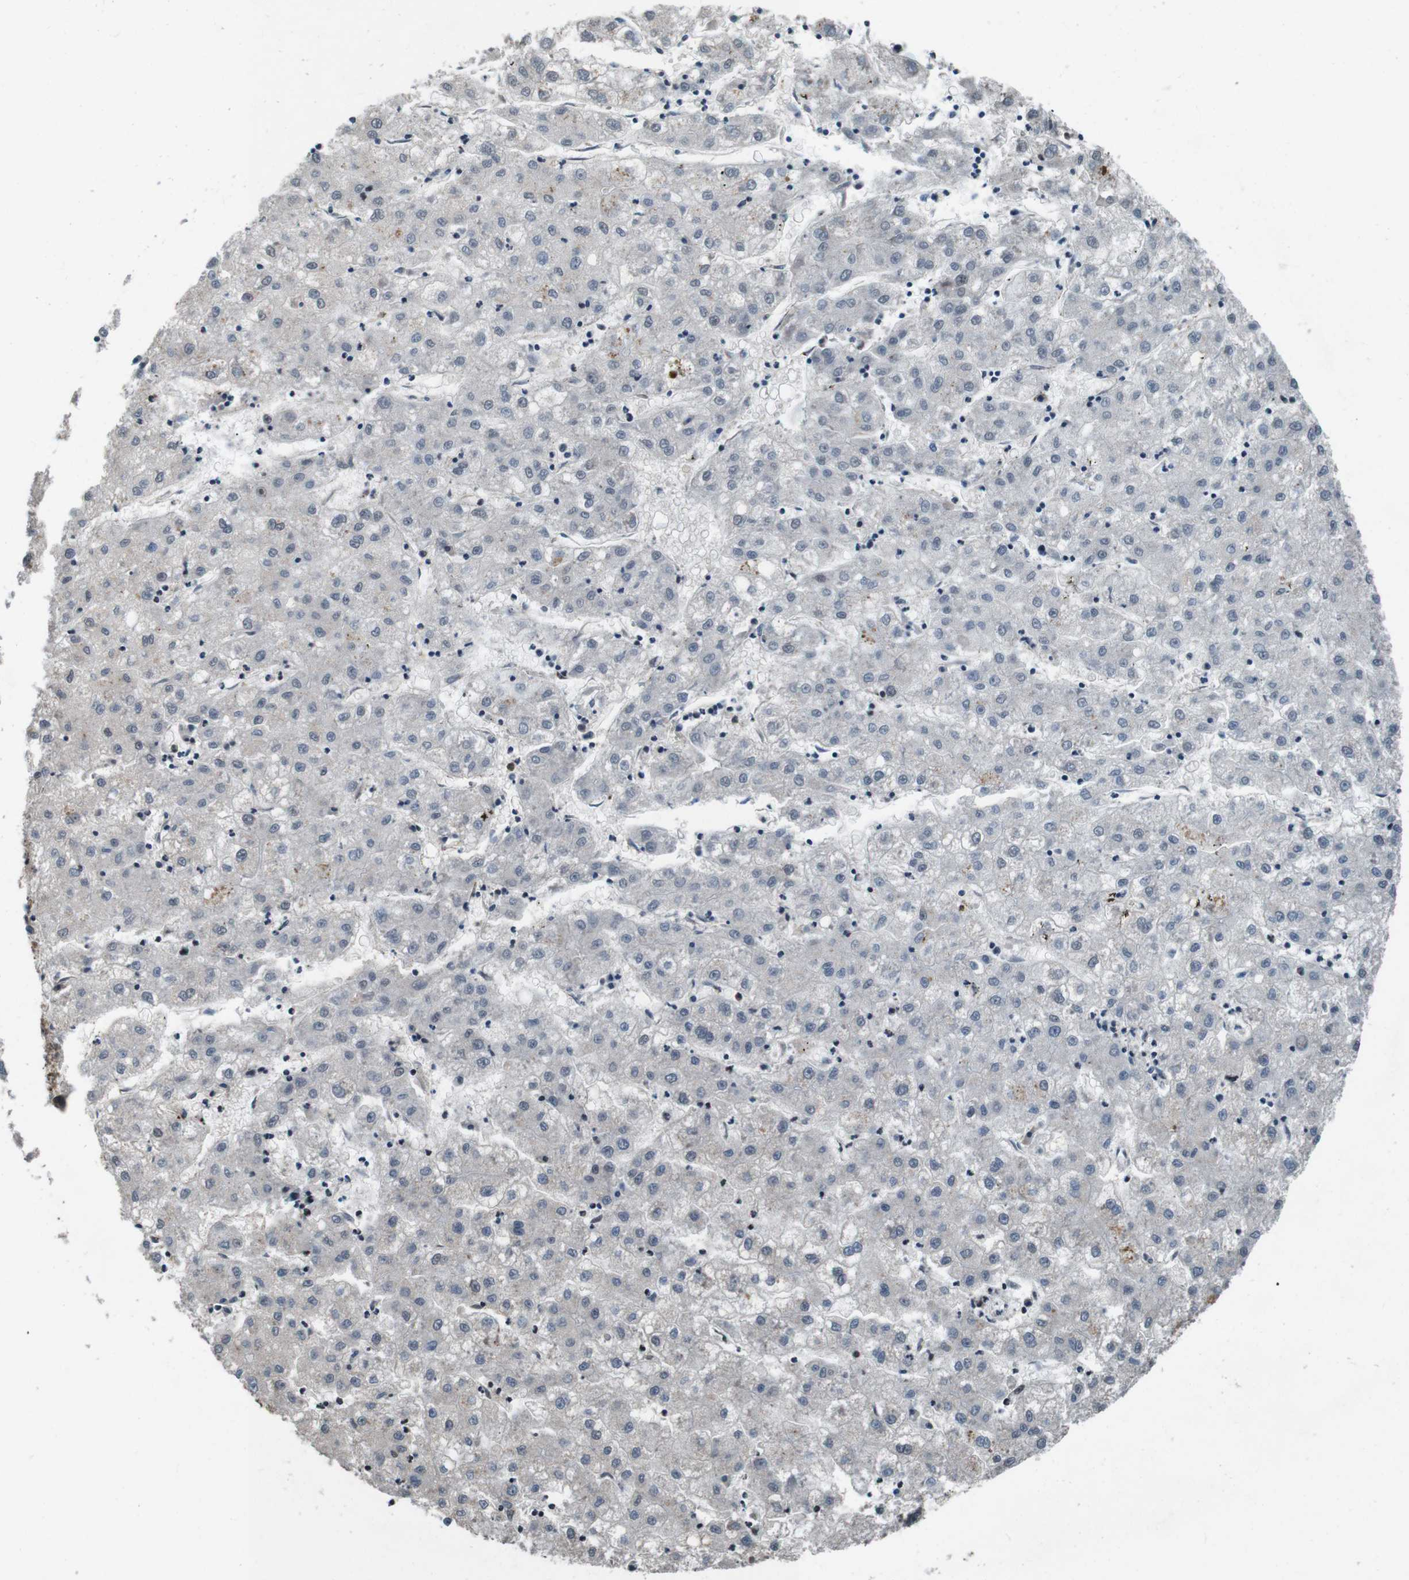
{"staining": {"intensity": "weak", "quantity": "<25%", "location": "cytoplasmic/membranous"}, "tissue": "liver cancer", "cell_type": "Tumor cells", "image_type": "cancer", "snomed": [{"axis": "morphology", "description": "Carcinoma, Hepatocellular, NOS"}, {"axis": "topography", "description": "Liver"}], "caption": "Photomicrograph shows no protein expression in tumor cells of liver cancer tissue.", "gene": "NR4A2", "patient": {"sex": "male", "age": 72}}